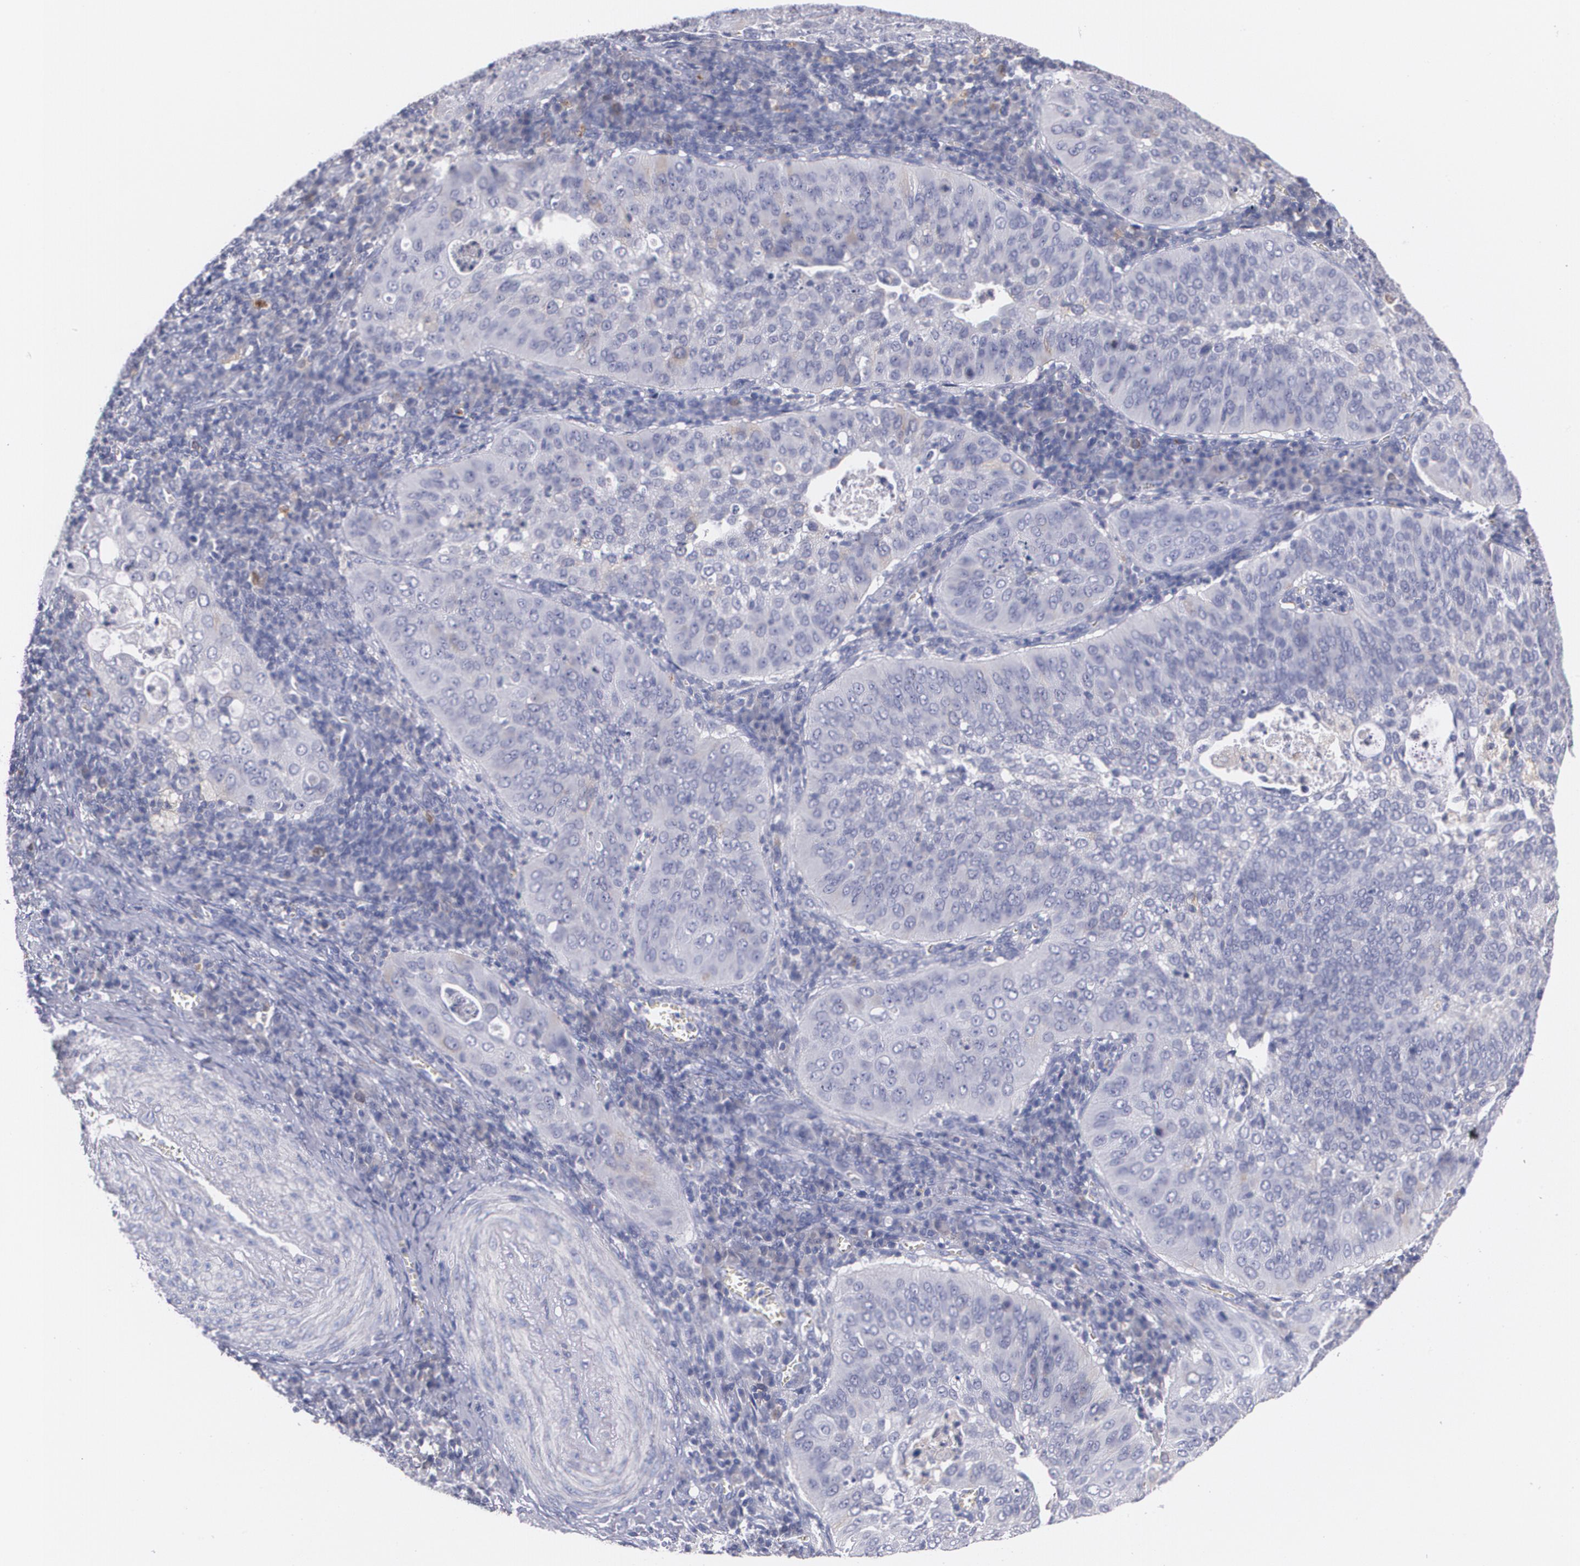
{"staining": {"intensity": "weak", "quantity": "<25%", "location": "cytoplasmic/membranous"}, "tissue": "cervical cancer", "cell_type": "Tumor cells", "image_type": "cancer", "snomed": [{"axis": "morphology", "description": "Squamous cell carcinoma, NOS"}, {"axis": "topography", "description": "Cervix"}], "caption": "Immunohistochemistry (IHC) of human cervical cancer shows no expression in tumor cells. Brightfield microscopy of immunohistochemistry stained with DAB (3,3'-diaminobenzidine) (brown) and hematoxylin (blue), captured at high magnification.", "gene": "HMMR", "patient": {"sex": "female", "age": 39}}